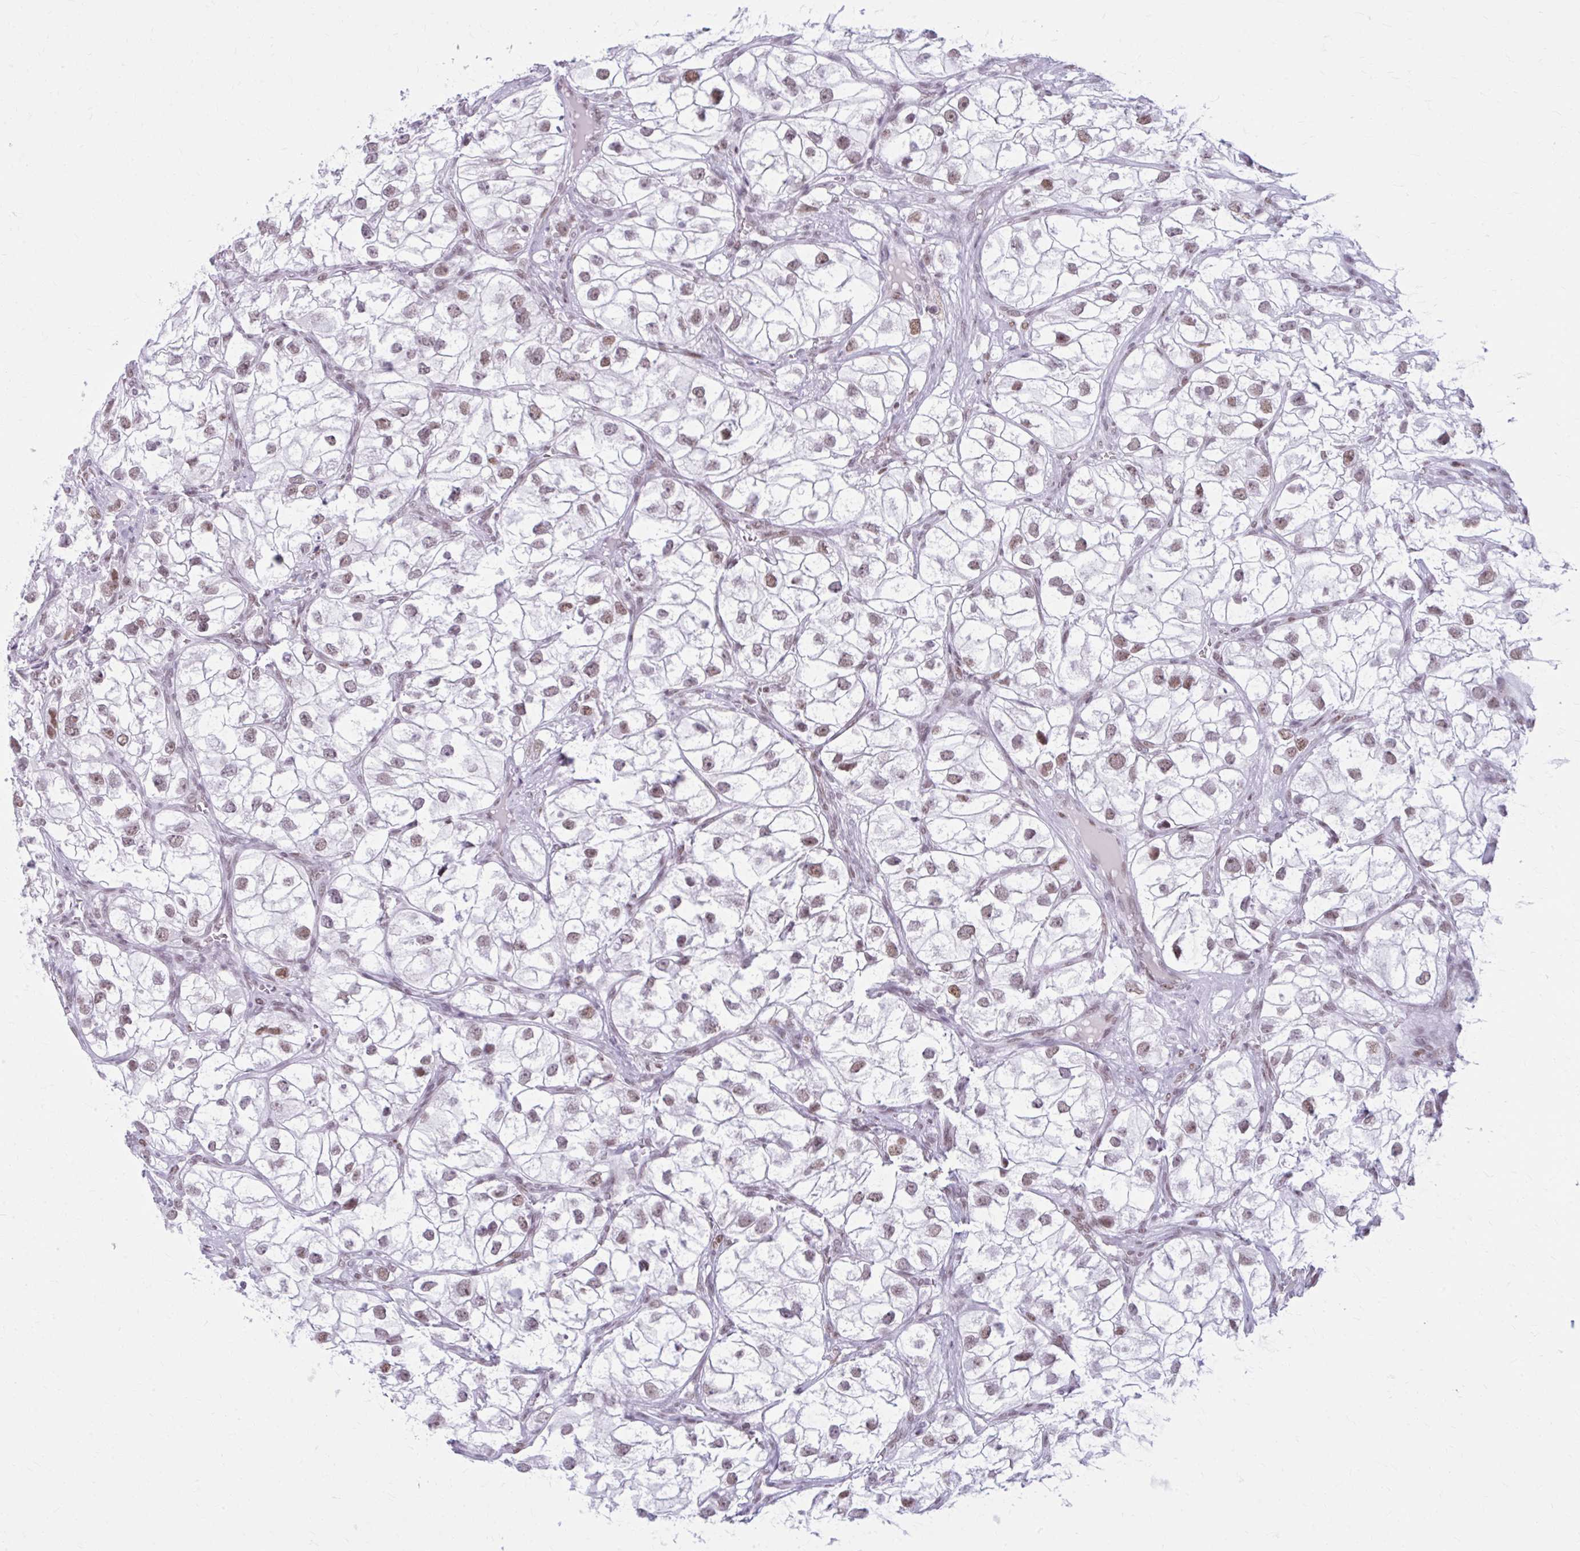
{"staining": {"intensity": "moderate", "quantity": "25%-75%", "location": "nuclear"}, "tissue": "renal cancer", "cell_type": "Tumor cells", "image_type": "cancer", "snomed": [{"axis": "morphology", "description": "Adenocarcinoma, NOS"}, {"axis": "topography", "description": "Kidney"}], "caption": "Protein expression analysis of renal cancer (adenocarcinoma) displays moderate nuclear staining in about 25%-75% of tumor cells.", "gene": "PABIR1", "patient": {"sex": "male", "age": 59}}